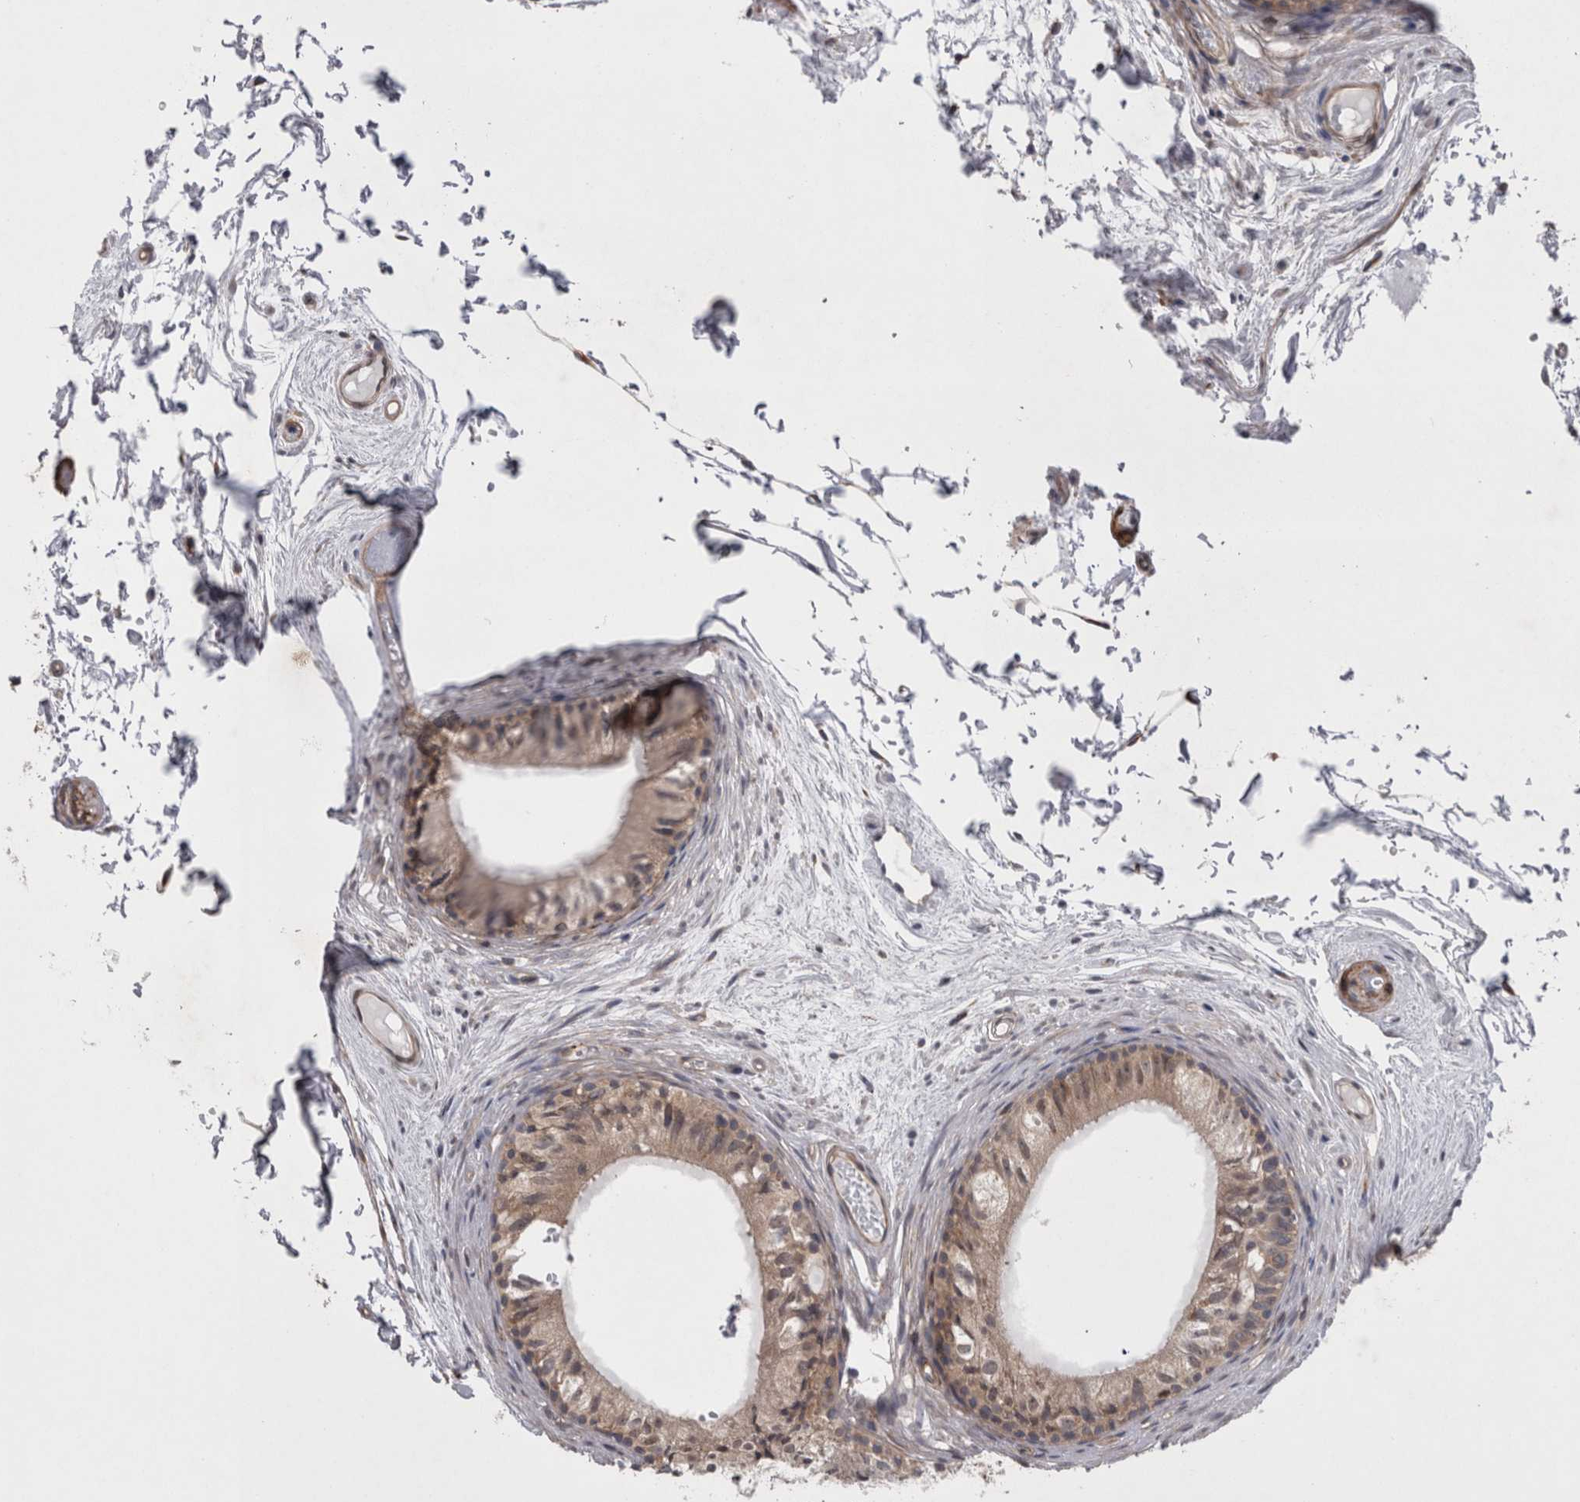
{"staining": {"intensity": "moderate", "quantity": "25%-75%", "location": "cytoplasmic/membranous"}, "tissue": "epididymis", "cell_type": "Glandular cells", "image_type": "normal", "snomed": [{"axis": "morphology", "description": "Normal tissue, NOS"}, {"axis": "topography", "description": "Epididymis"}], "caption": "The immunohistochemical stain shows moderate cytoplasmic/membranous expression in glandular cells of unremarkable epididymis.", "gene": "DDX6", "patient": {"sex": "male", "age": 79}}